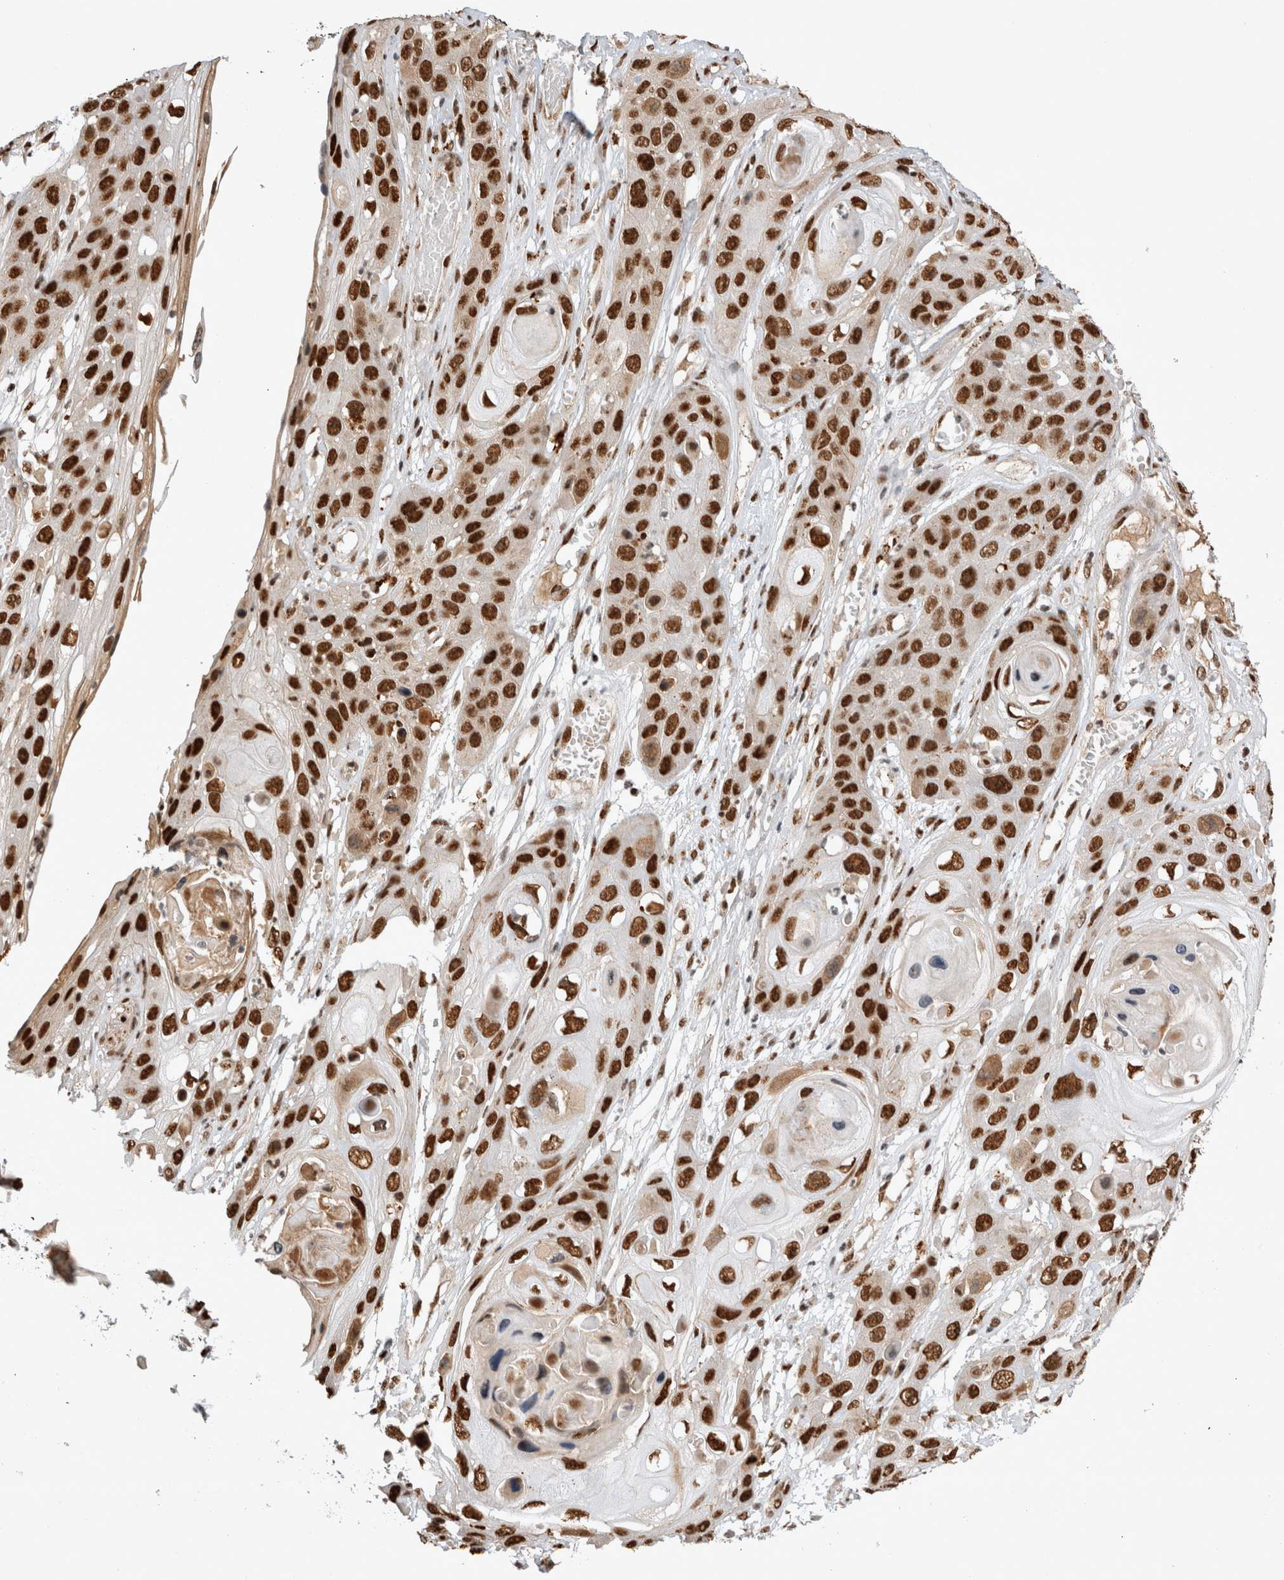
{"staining": {"intensity": "strong", "quantity": ">75%", "location": "nuclear"}, "tissue": "skin cancer", "cell_type": "Tumor cells", "image_type": "cancer", "snomed": [{"axis": "morphology", "description": "Squamous cell carcinoma, NOS"}, {"axis": "topography", "description": "Skin"}], "caption": "A photomicrograph of human skin squamous cell carcinoma stained for a protein reveals strong nuclear brown staining in tumor cells.", "gene": "EYA2", "patient": {"sex": "male", "age": 55}}